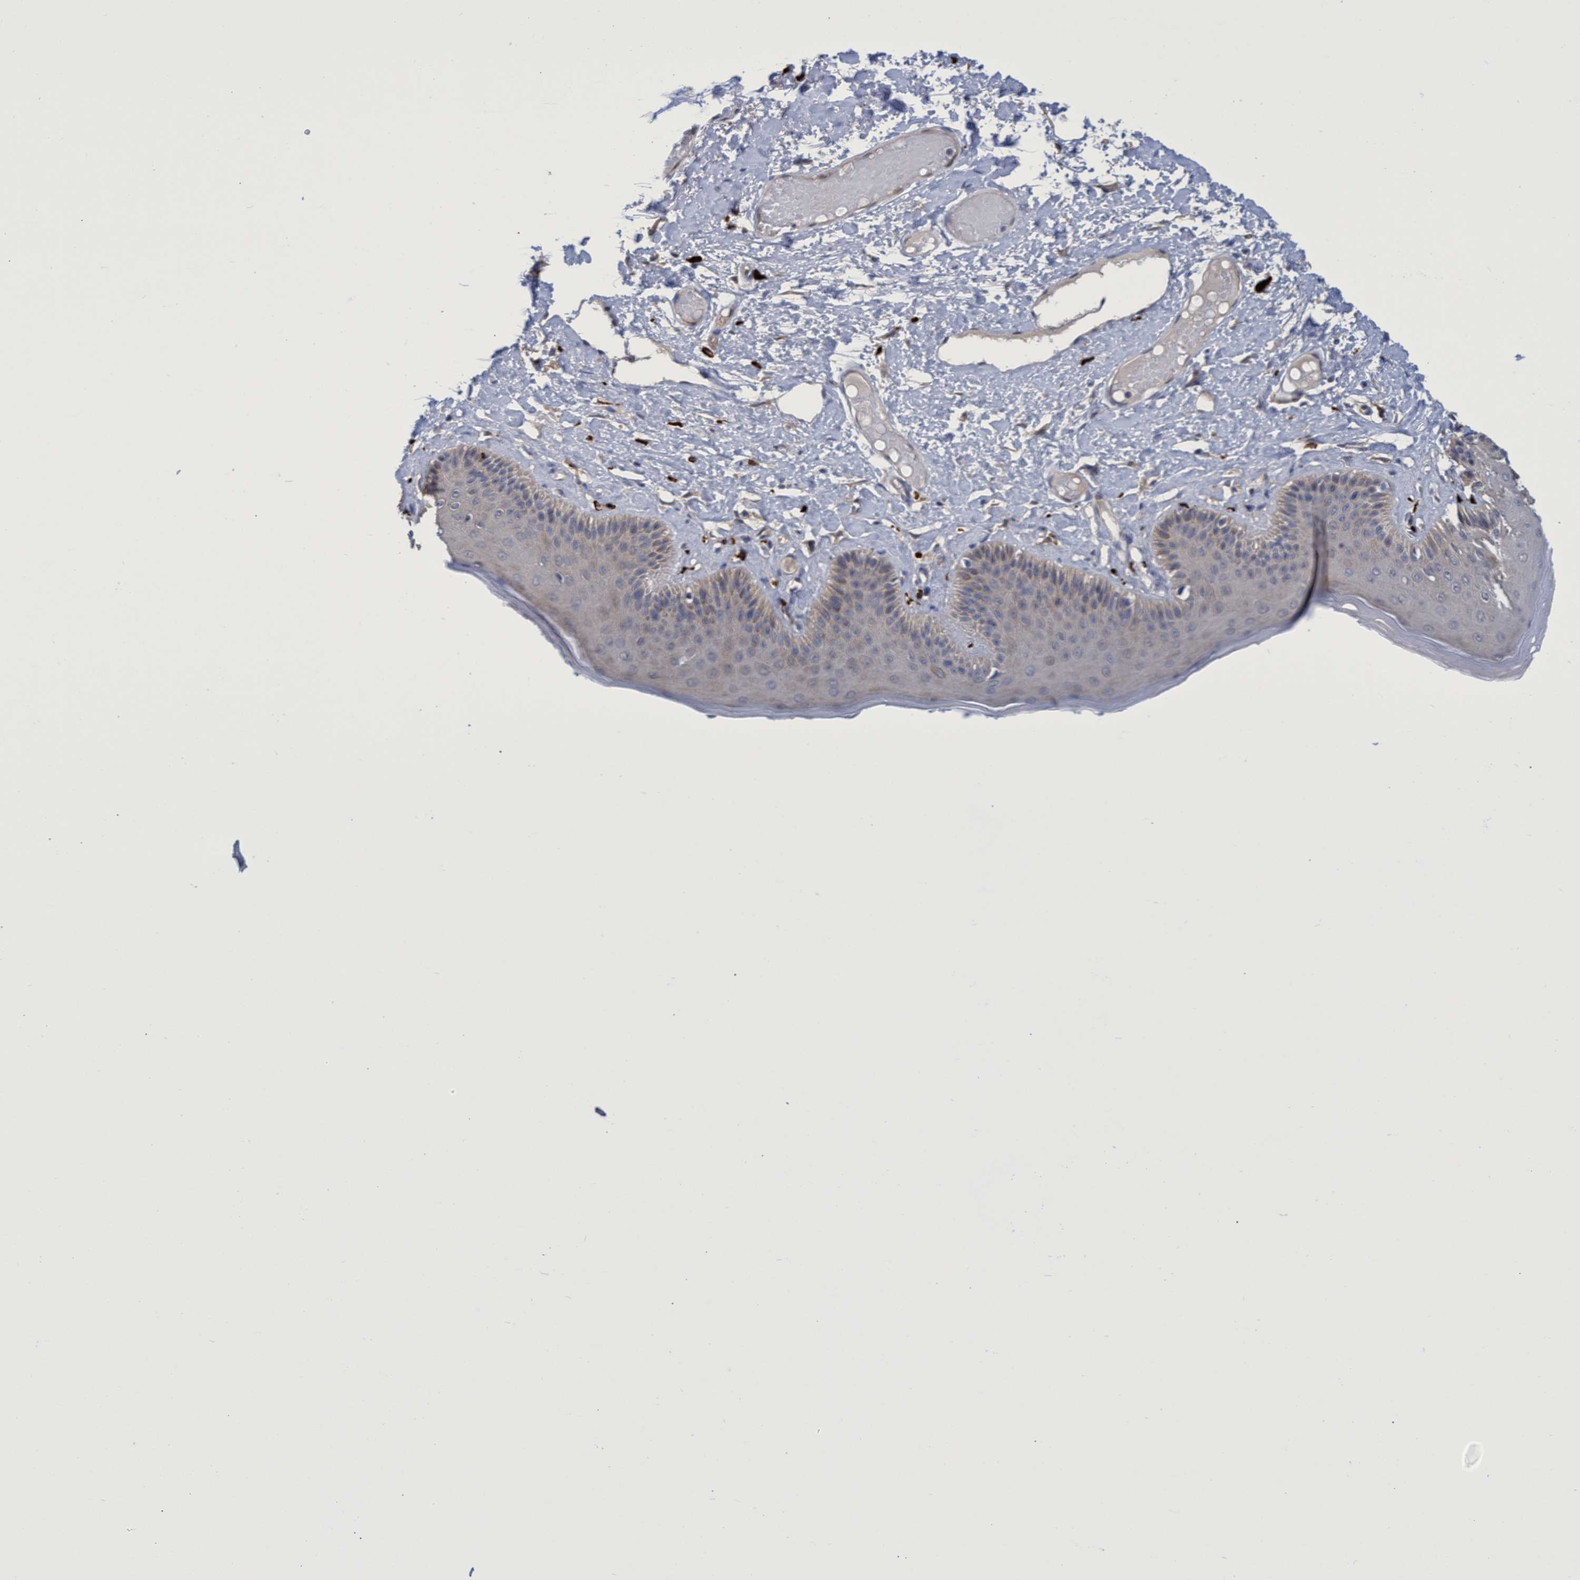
{"staining": {"intensity": "weak", "quantity": "<25%", "location": "cytoplasmic/membranous"}, "tissue": "skin", "cell_type": "Epidermal cells", "image_type": "normal", "snomed": [{"axis": "morphology", "description": "Normal tissue, NOS"}, {"axis": "topography", "description": "Vulva"}], "caption": "Immunohistochemistry (IHC) photomicrograph of normal skin: skin stained with DAB displays no significant protein positivity in epidermal cells.", "gene": "PNPO", "patient": {"sex": "female", "age": 73}}